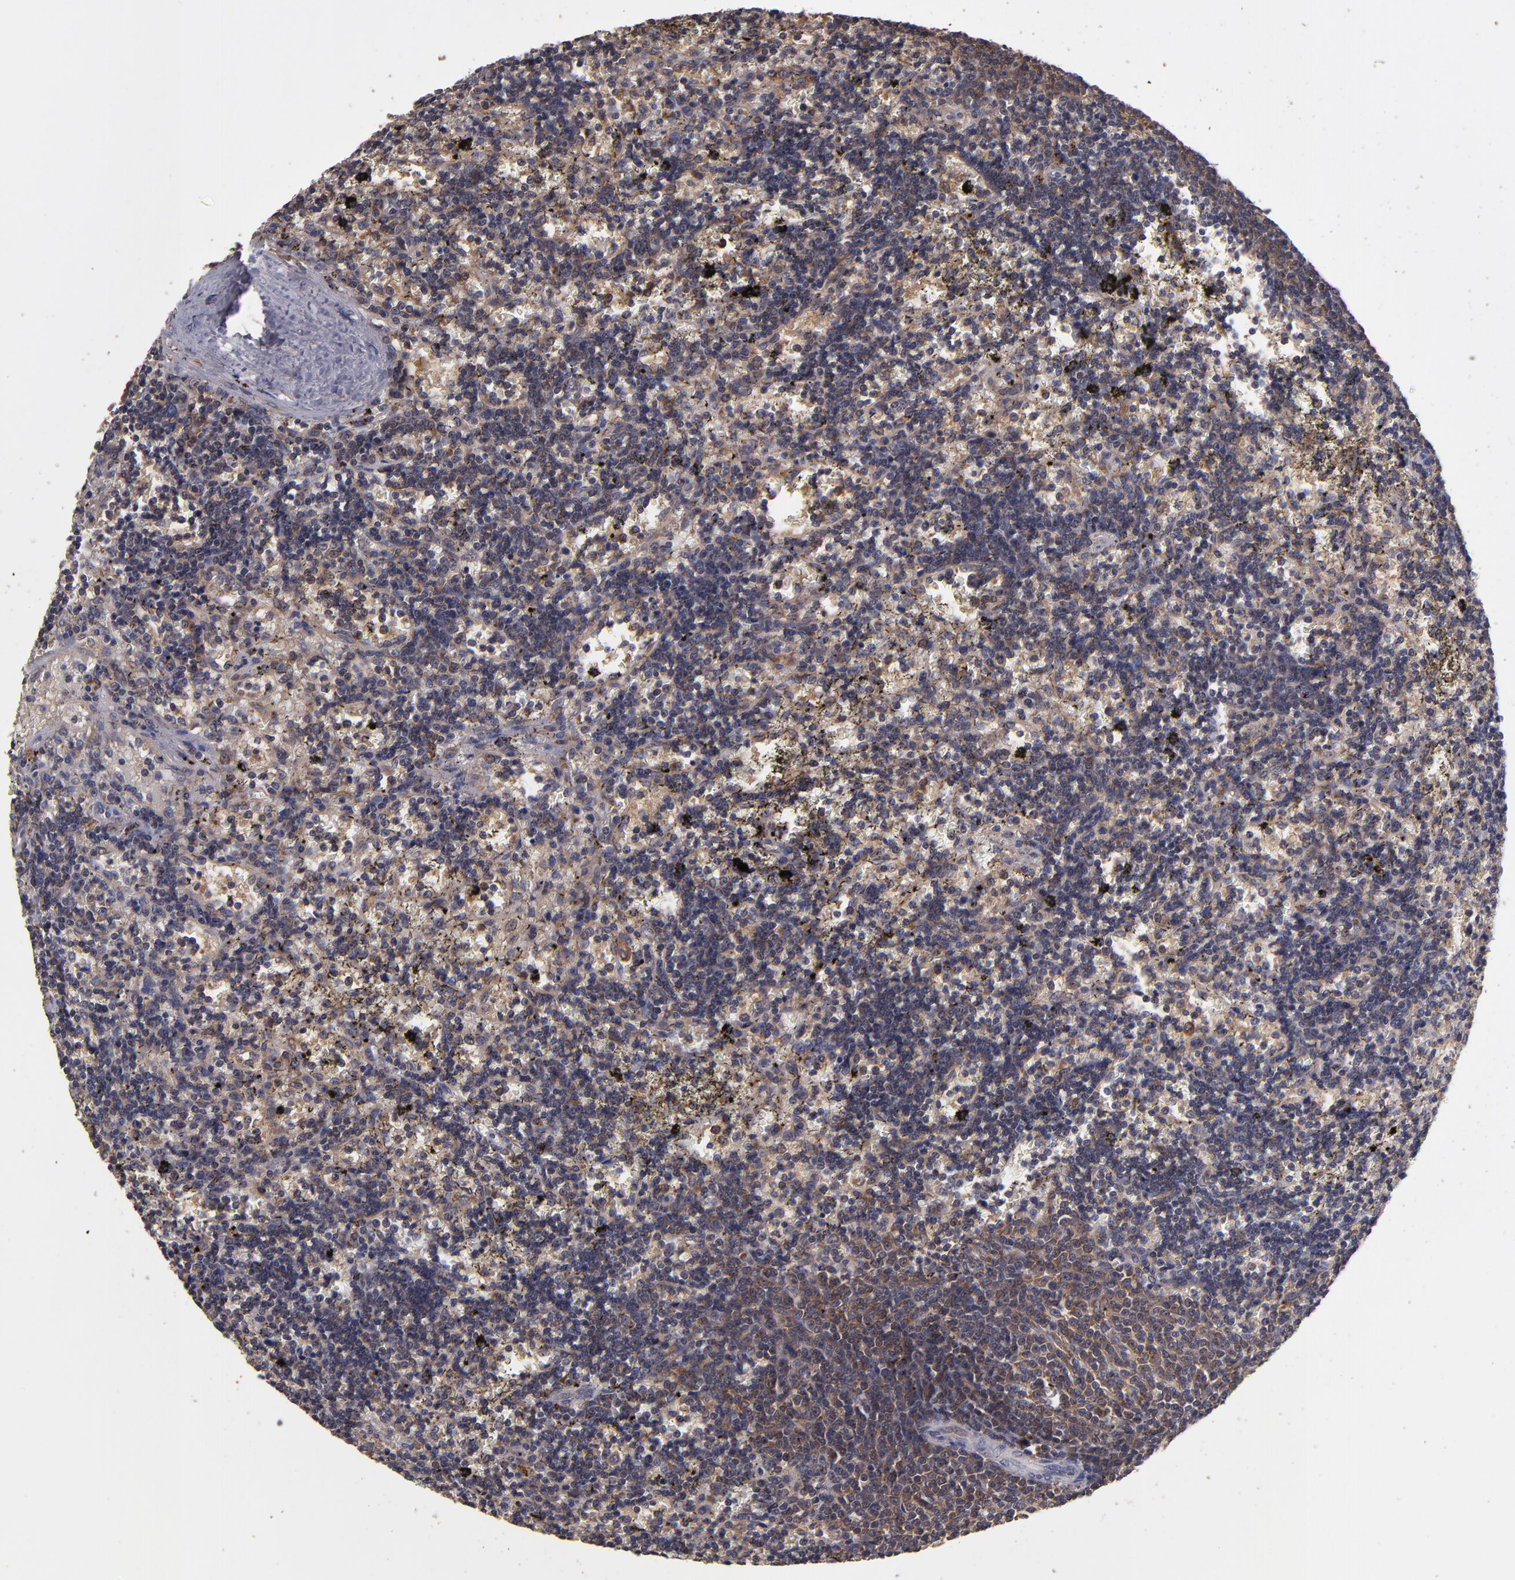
{"staining": {"intensity": "moderate", "quantity": ">75%", "location": "cytoplasmic/membranous"}, "tissue": "lymphoma", "cell_type": "Tumor cells", "image_type": "cancer", "snomed": [{"axis": "morphology", "description": "Malignant lymphoma, non-Hodgkin's type, Low grade"}, {"axis": "topography", "description": "Spleen"}], "caption": "Low-grade malignant lymphoma, non-Hodgkin's type was stained to show a protein in brown. There is medium levels of moderate cytoplasmic/membranous positivity in about >75% of tumor cells.", "gene": "NF2", "patient": {"sex": "male", "age": 60}}